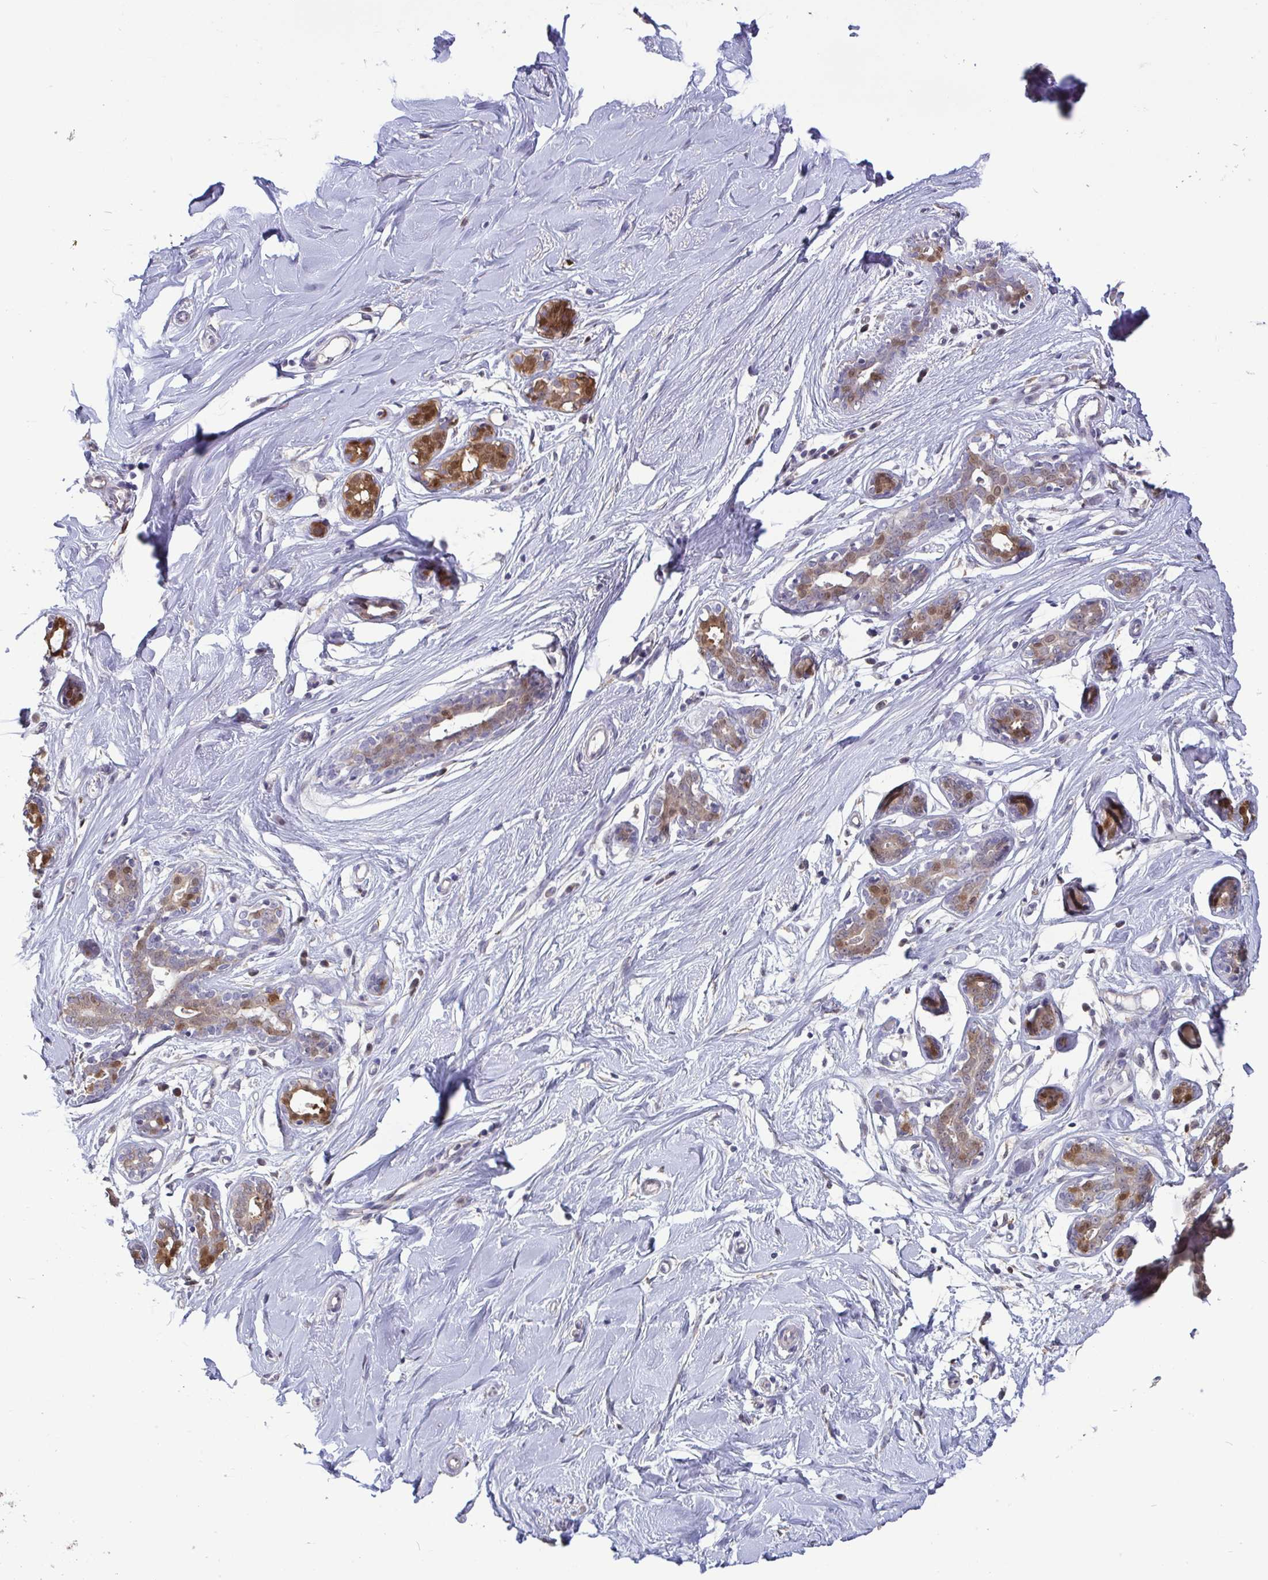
{"staining": {"intensity": "moderate", "quantity": "<25%", "location": "cytoplasmic/membranous,nuclear"}, "tissue": "breast", "cell_type": "Adipocytes", "image_type": "normal", "snomed": [{"axis": "morphology", "description": "Normal tissue, NOS"}, {"axis": "topography", "description": "Breast"}], "caption": "Immunohistochemistry staining of benign breast, which shows low levels of moderate cytoplasmic/membranous,nuclear positivity in approximately <25% of adipocytes indicating moderate cytoplasmic/membranous,nuclear protein staining. The staining was performed using DAB (brown) for protein detection and nuclei were counterstained in hematoxylin (blue).", "gene": "IDH1", "patient": {"sex": "female", "age": 27}}